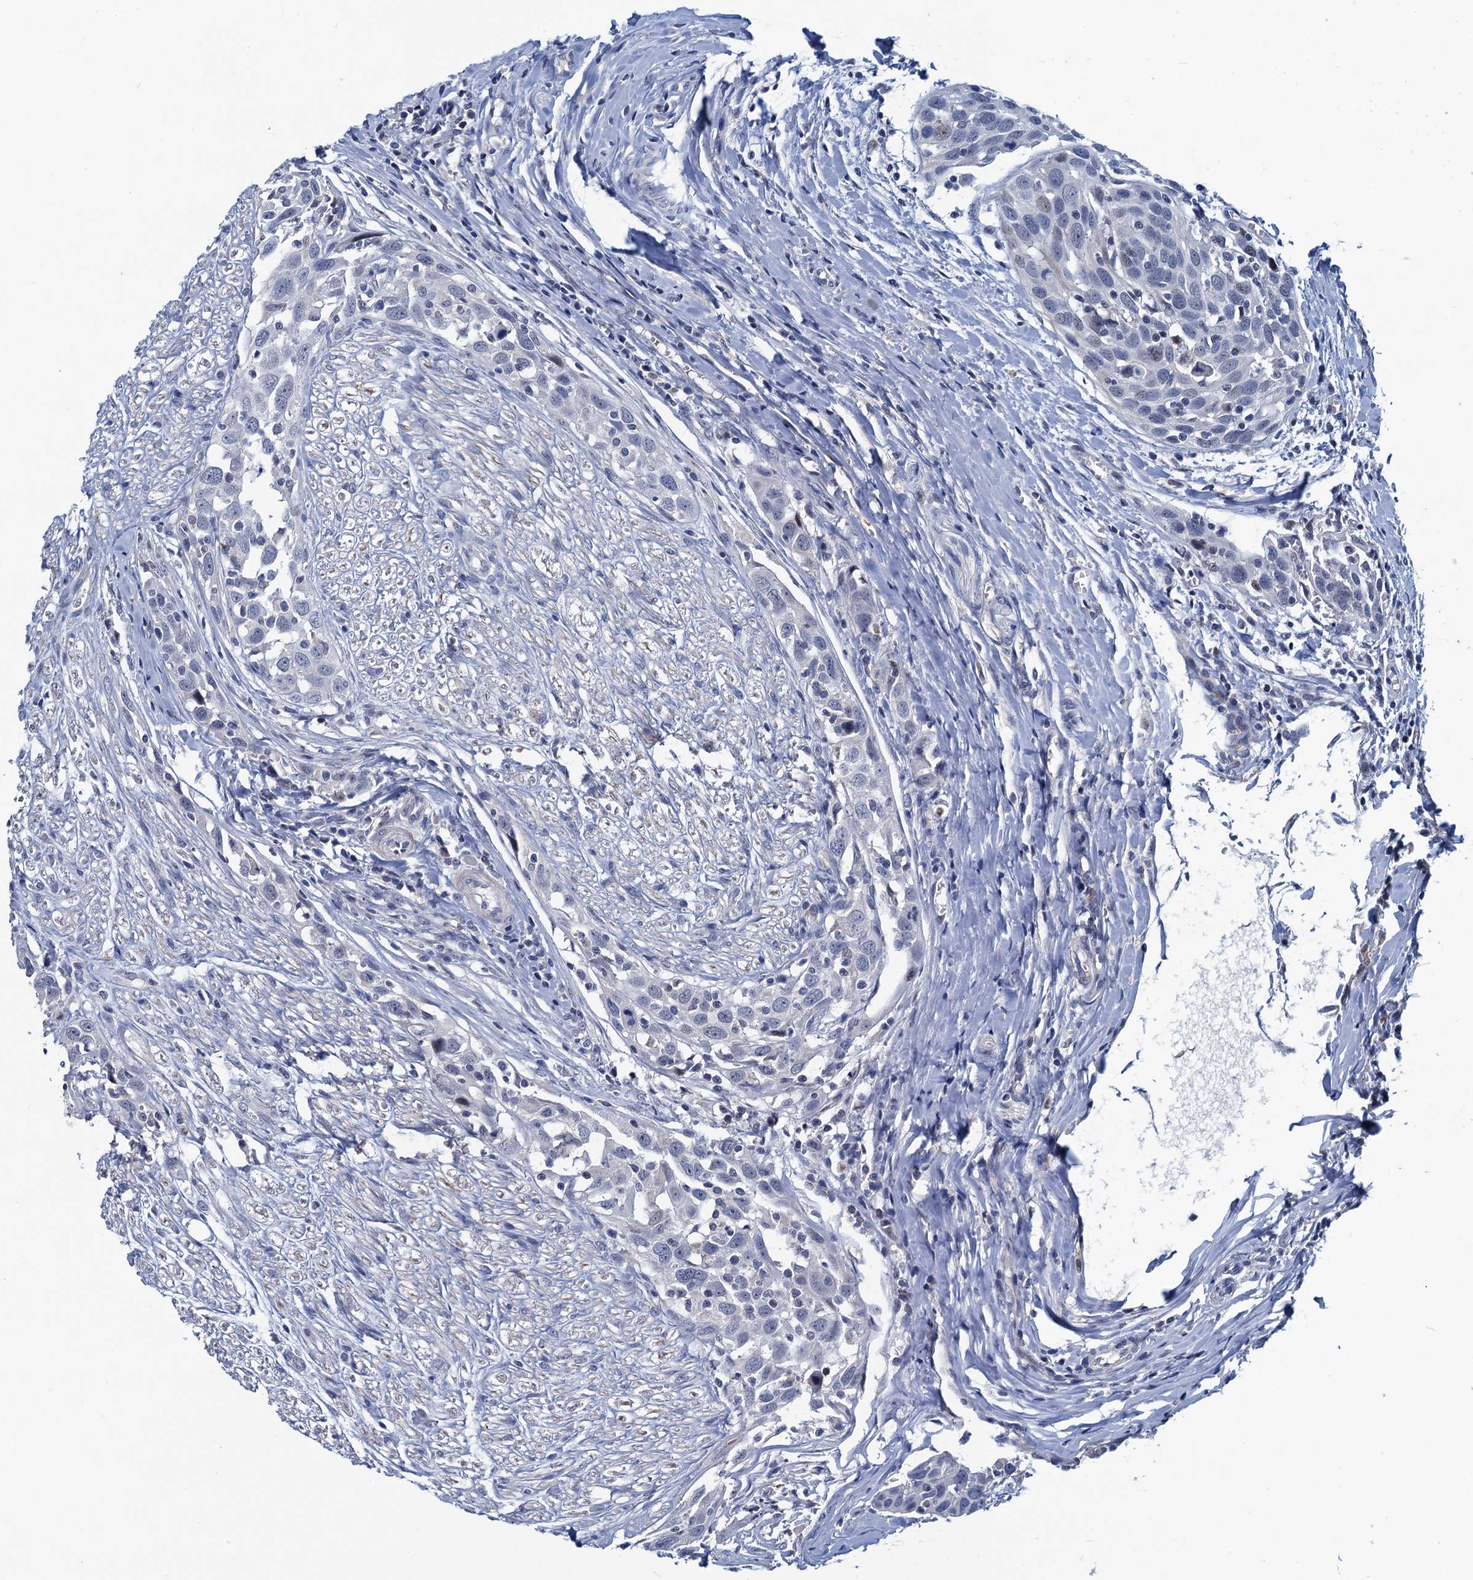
{"staining": {"intensity": "negative", "quantity": "none", "location": "none"}, "tissue": "head and neck cancer", "cell_type": "Tumor cells", "image_type": "cancer", "snomed": [{"axis": "morphology", "description": "Squamous cell carcinoma, NOS"}, {"axis": "topography", "description": "Oral tissue"}, {"axis": "topography", "description": "Head-Neck"}], "caption": "Immunohistochemical staining of squamous cell carcinoma (head and neck) displays no significant expression in tumor cells.", "gene": "ATOSA", "patient": {"sex": "female", "age": 50}}